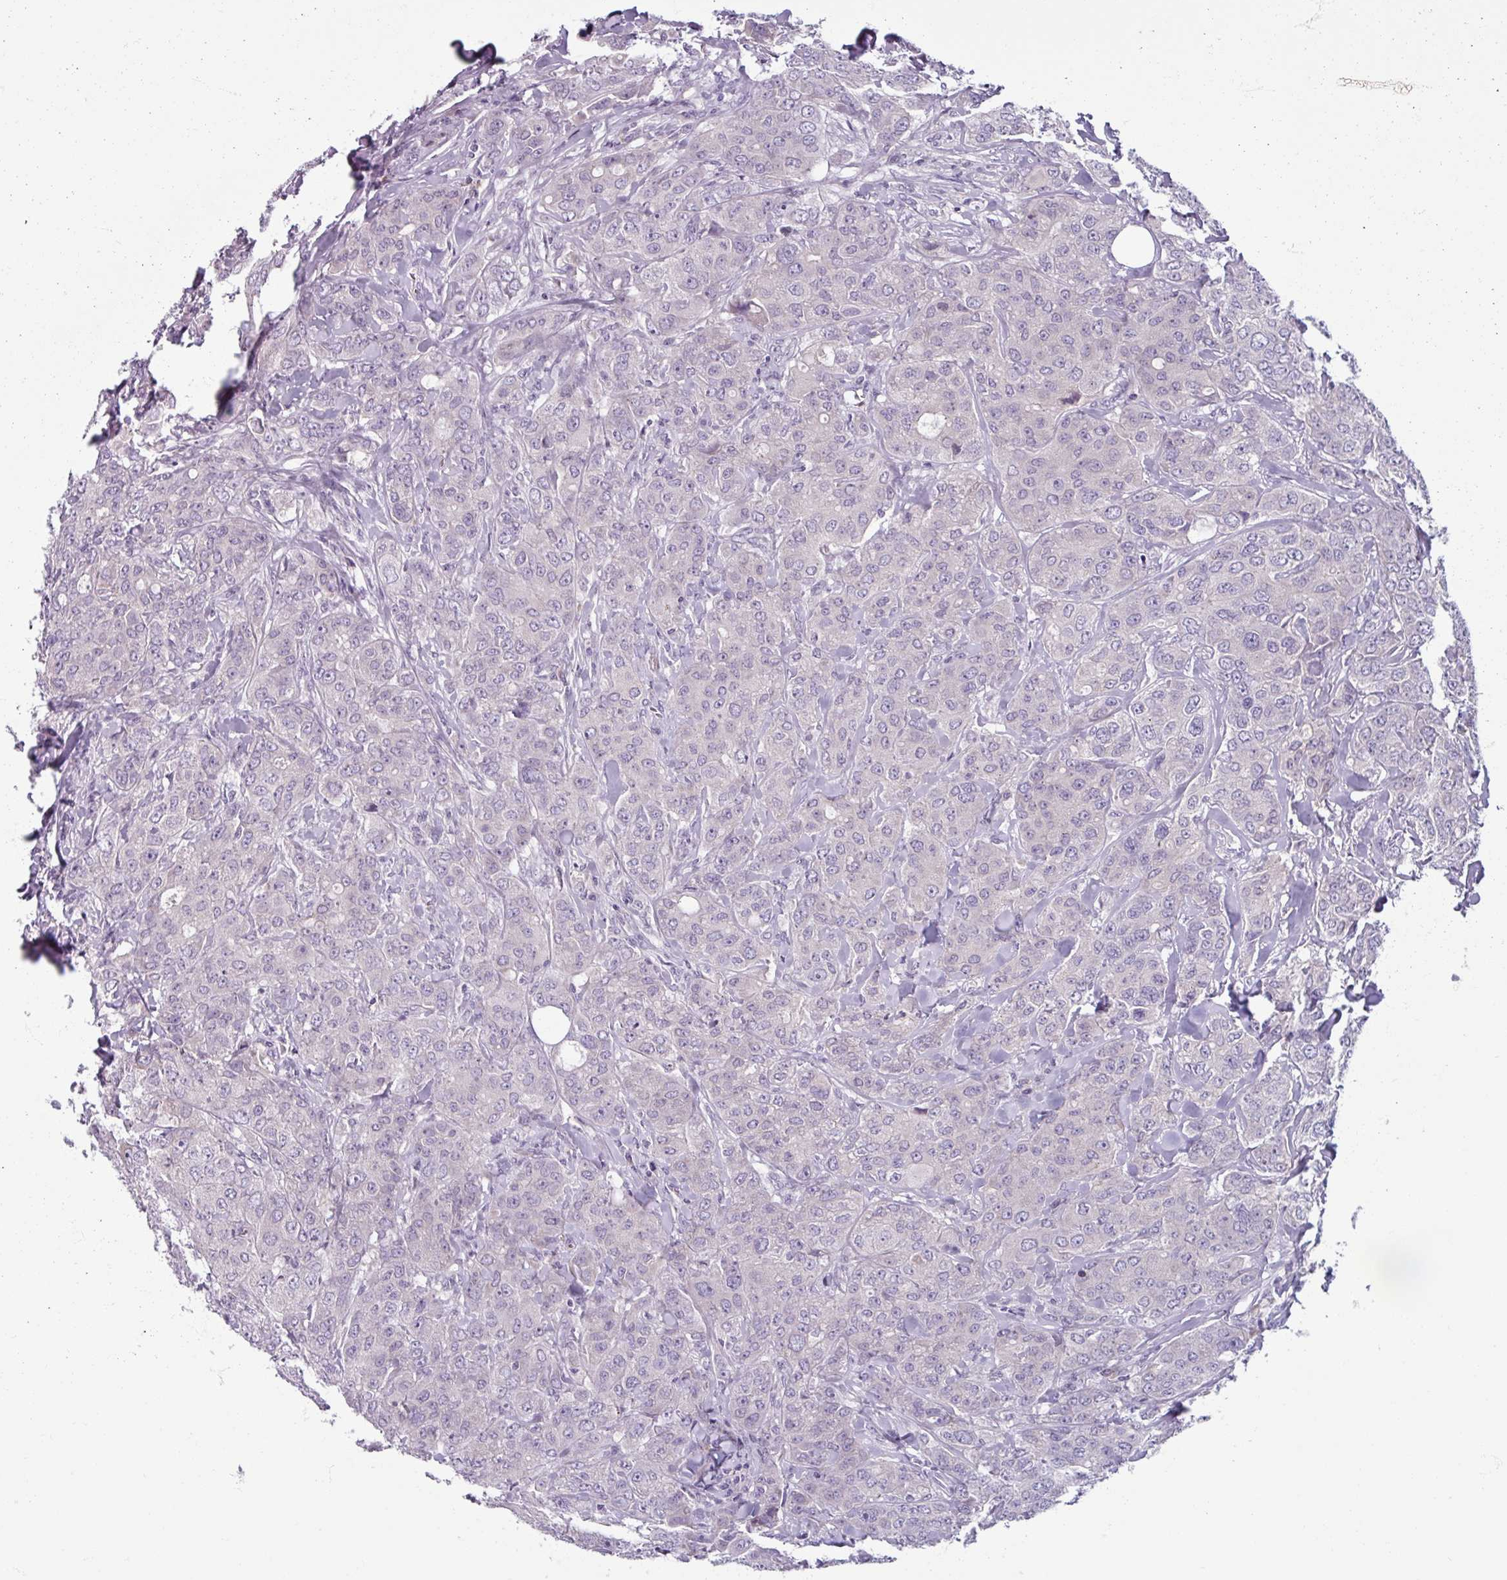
{"staining": {"intensity": "negative", "quantity": "none", "location": "none"}, "tissue": "breast cancer", "cell_type": "Tumor cells", "image_type": "cancer", "snomed": [{"axis": "morphology", "description": "Duct carcinoma"}, {"axis": "topography", "description": "Breast"}], "caption": "The photomicrograph shows no staining of tumor cells in breast cancer (intraductal carcinoma). (Stains: DAB (3,3'-diaminobenzidine) IHC with hematoxylin counter stain, Microscopy: brightfield microscopy at high magnification).", "gene": "SMIM11", "patient": {"sex": "female", "age": 43}}